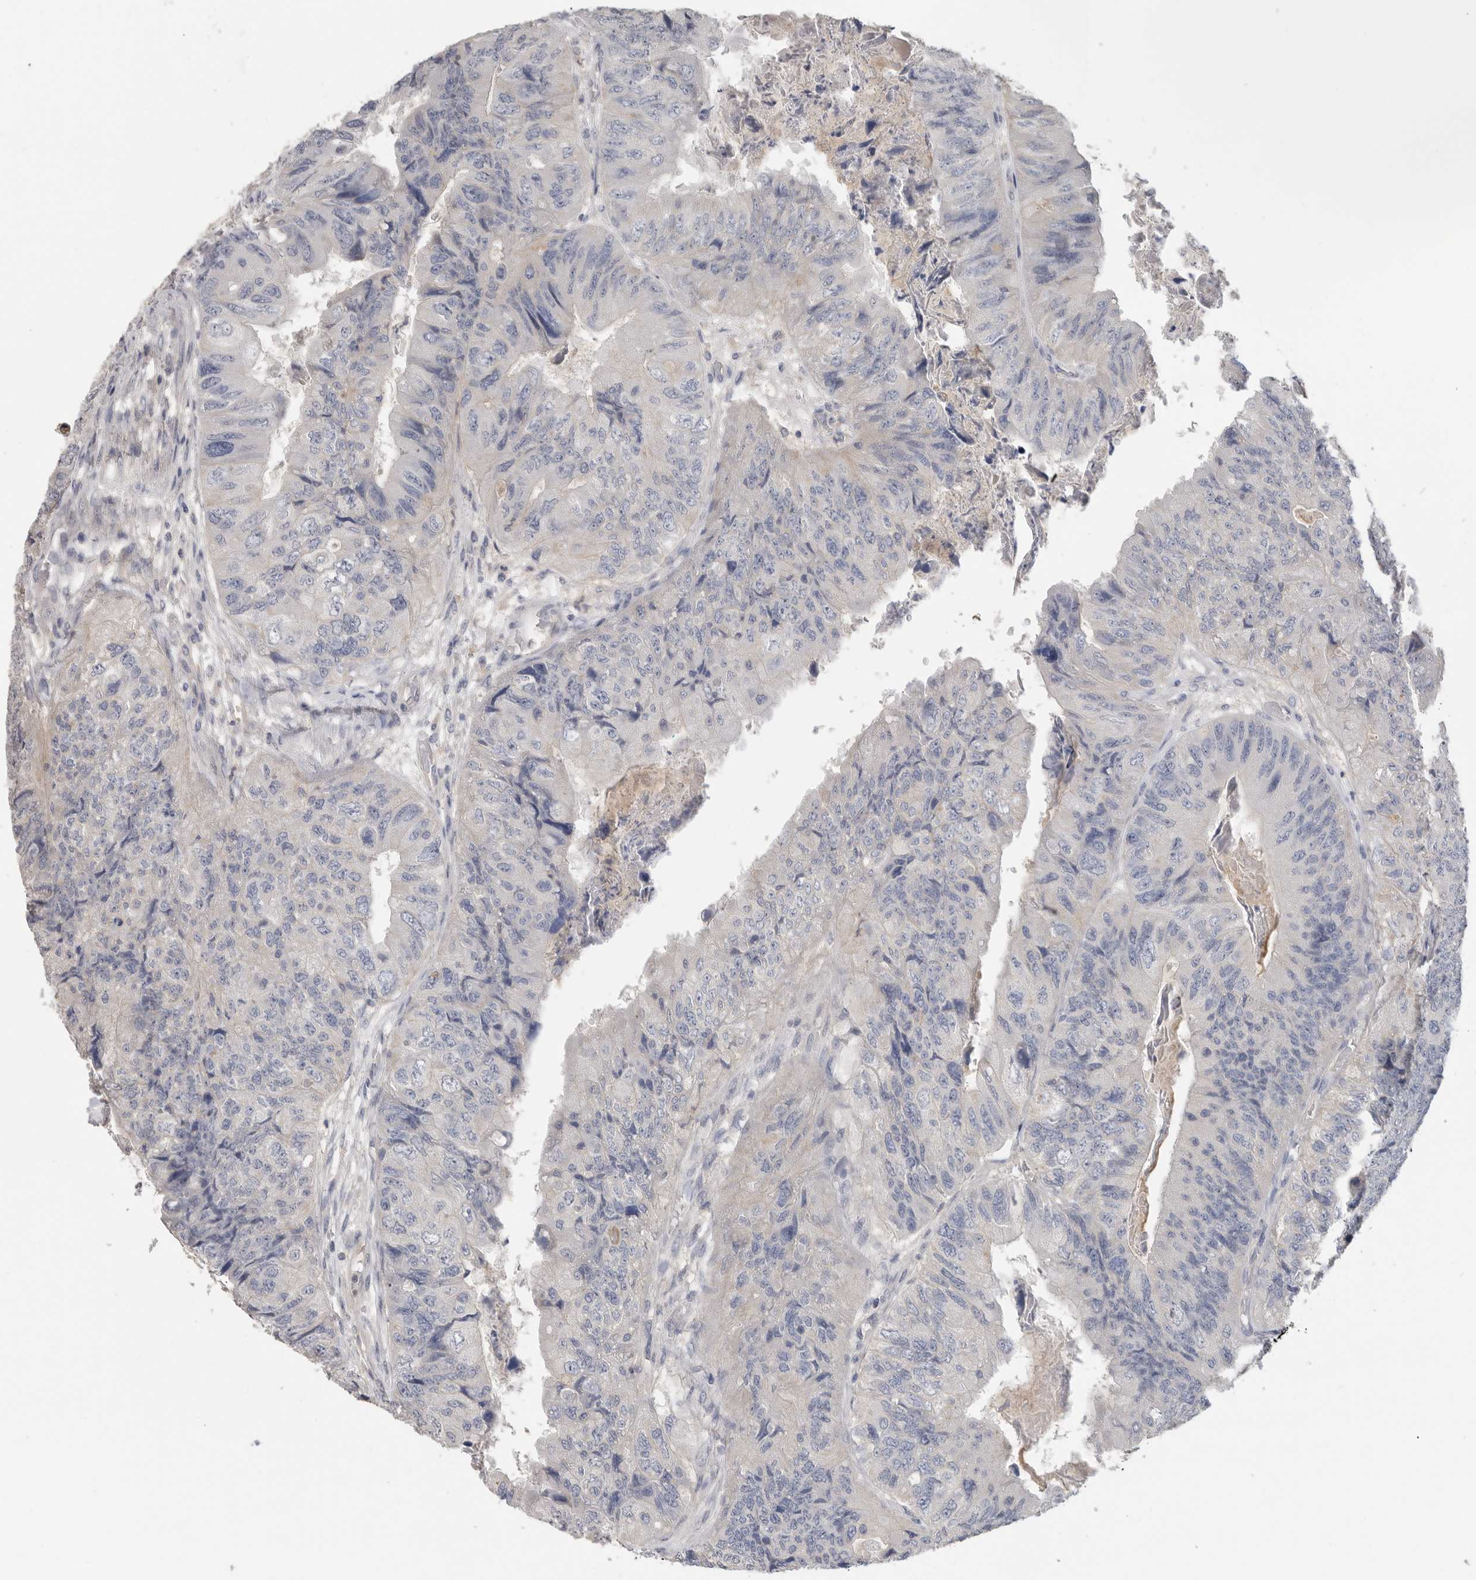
{"staining": {"intensity": "weak", "quantity": "<25%", "location": "cytoplasmic/membranous"}, "tissue": "colorectal cancer", "cell_type": "Tumor cells", "image_type": "cancer", "snomed": [{"axis": "morphology", "description": "Adenocarcinoma, NOS"}, {"axis": "topography", "description": "Rectum"}], "caption": "High power microscopy photomicrograph of an IHC photomicrograph of colorectal cancer, revealing no significant staining in tumor cells. Nuclei are stained in blue.", "gene": "WDTC1", "patient": {"sex": "male", "age": 63}}